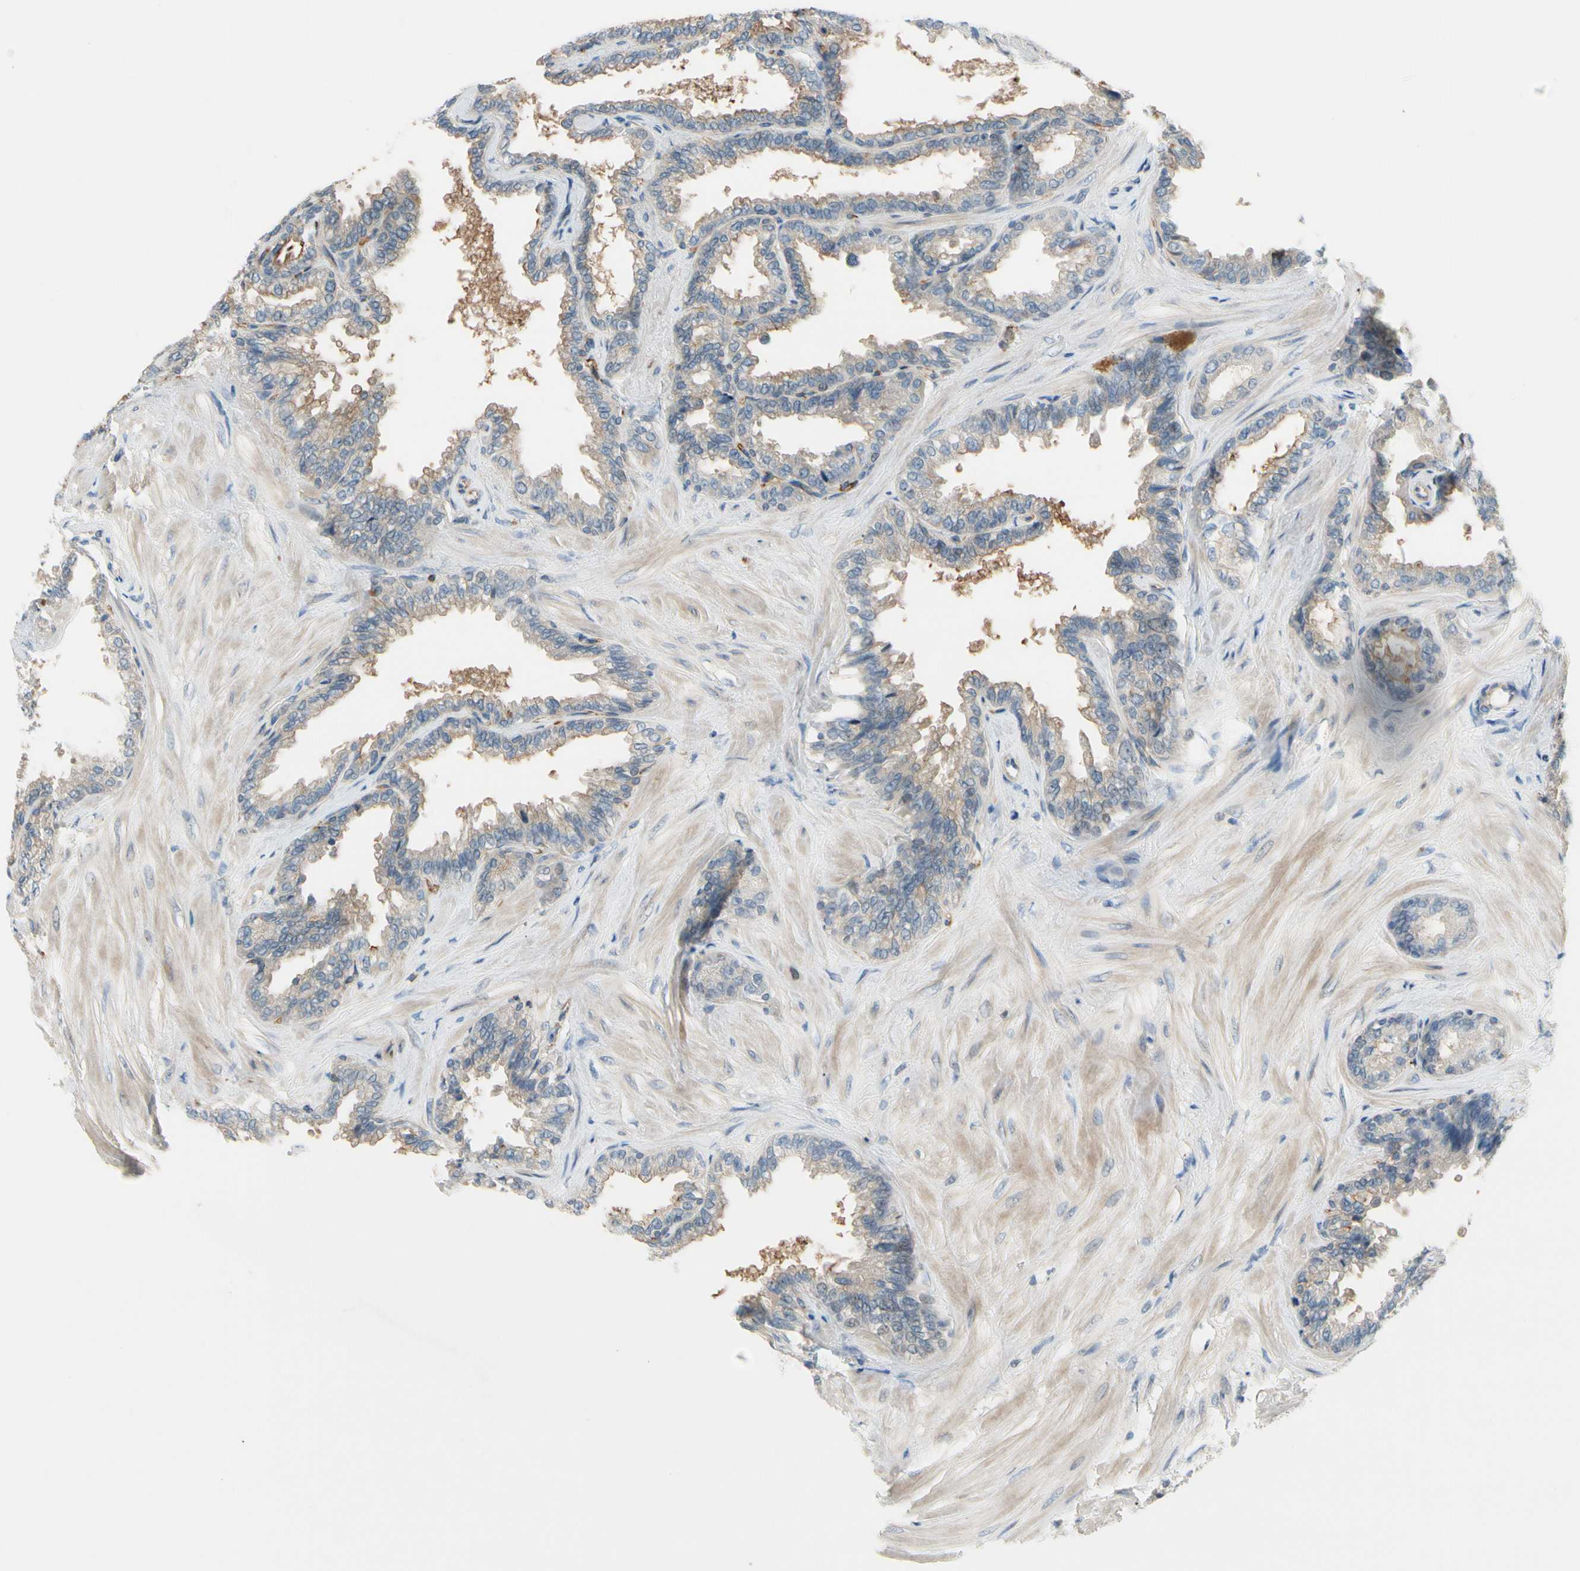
{"staining": {"intensity": "weak", "quantity": "25%-75%", "location": "cytoplasmic/membranous"}, "tissue": "seminal vesicle", "cell_type": "Glandular cells", "image_type": "normal", "snomed": [{"axis": "morphology", "description": "Normal tissue, NOS"}, {"axis": "topography", "description": "Seminal veicle"}], "caption": "Immunohistochemistry (IHC) photomicrograph of benign human seminal vesicle stained for a protein (brown), which demonstrates low levels of weak cytoplasmic/membranous positivity in about 25%-75% of glandular cells.", "gene": "CFAP36", "patient": {"sex": "male", "age": 46}}